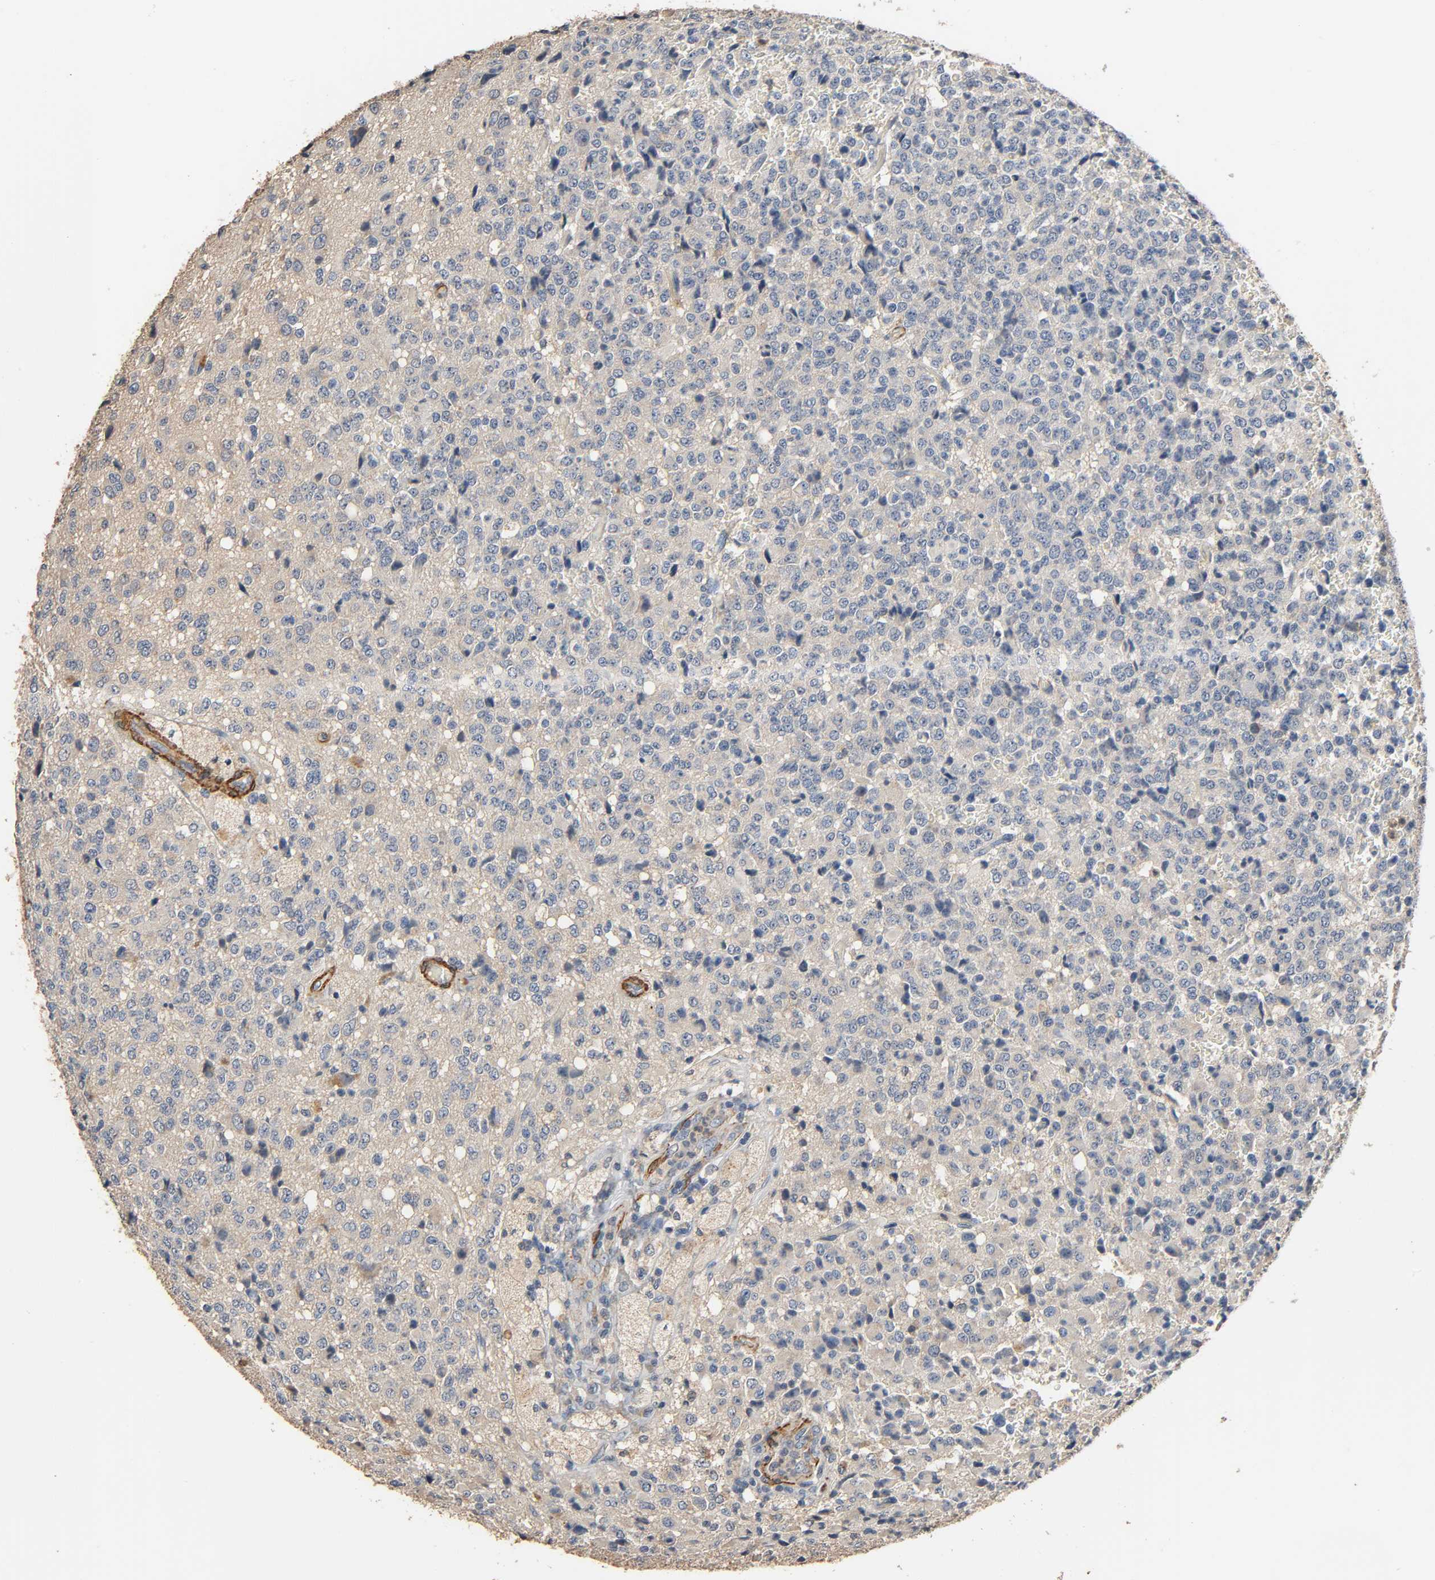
{"staining": {"intensity": "weak", "quantity": ">75%", "location": "cytoplasmic/membranous"}, "tissue": "glioma", "cell_type": "Tumor cells", "image_type": "cancer", "snomed": [{"axis": "morphology", "description": "Glioma, malignant, High grade"}, {"axis": "topography", "description": "pancreas cauda"}], "caption": "Glioma stained with IHC reveals weak cytoplasmic/membranous expression in about >75% of tumor cells. Immunohistochemistry (ihc) stains the protein of interest in brown and the nuclei are stained blue.", "gene": "GSTA3", "patient": {"sex": "male", "age": 60}}